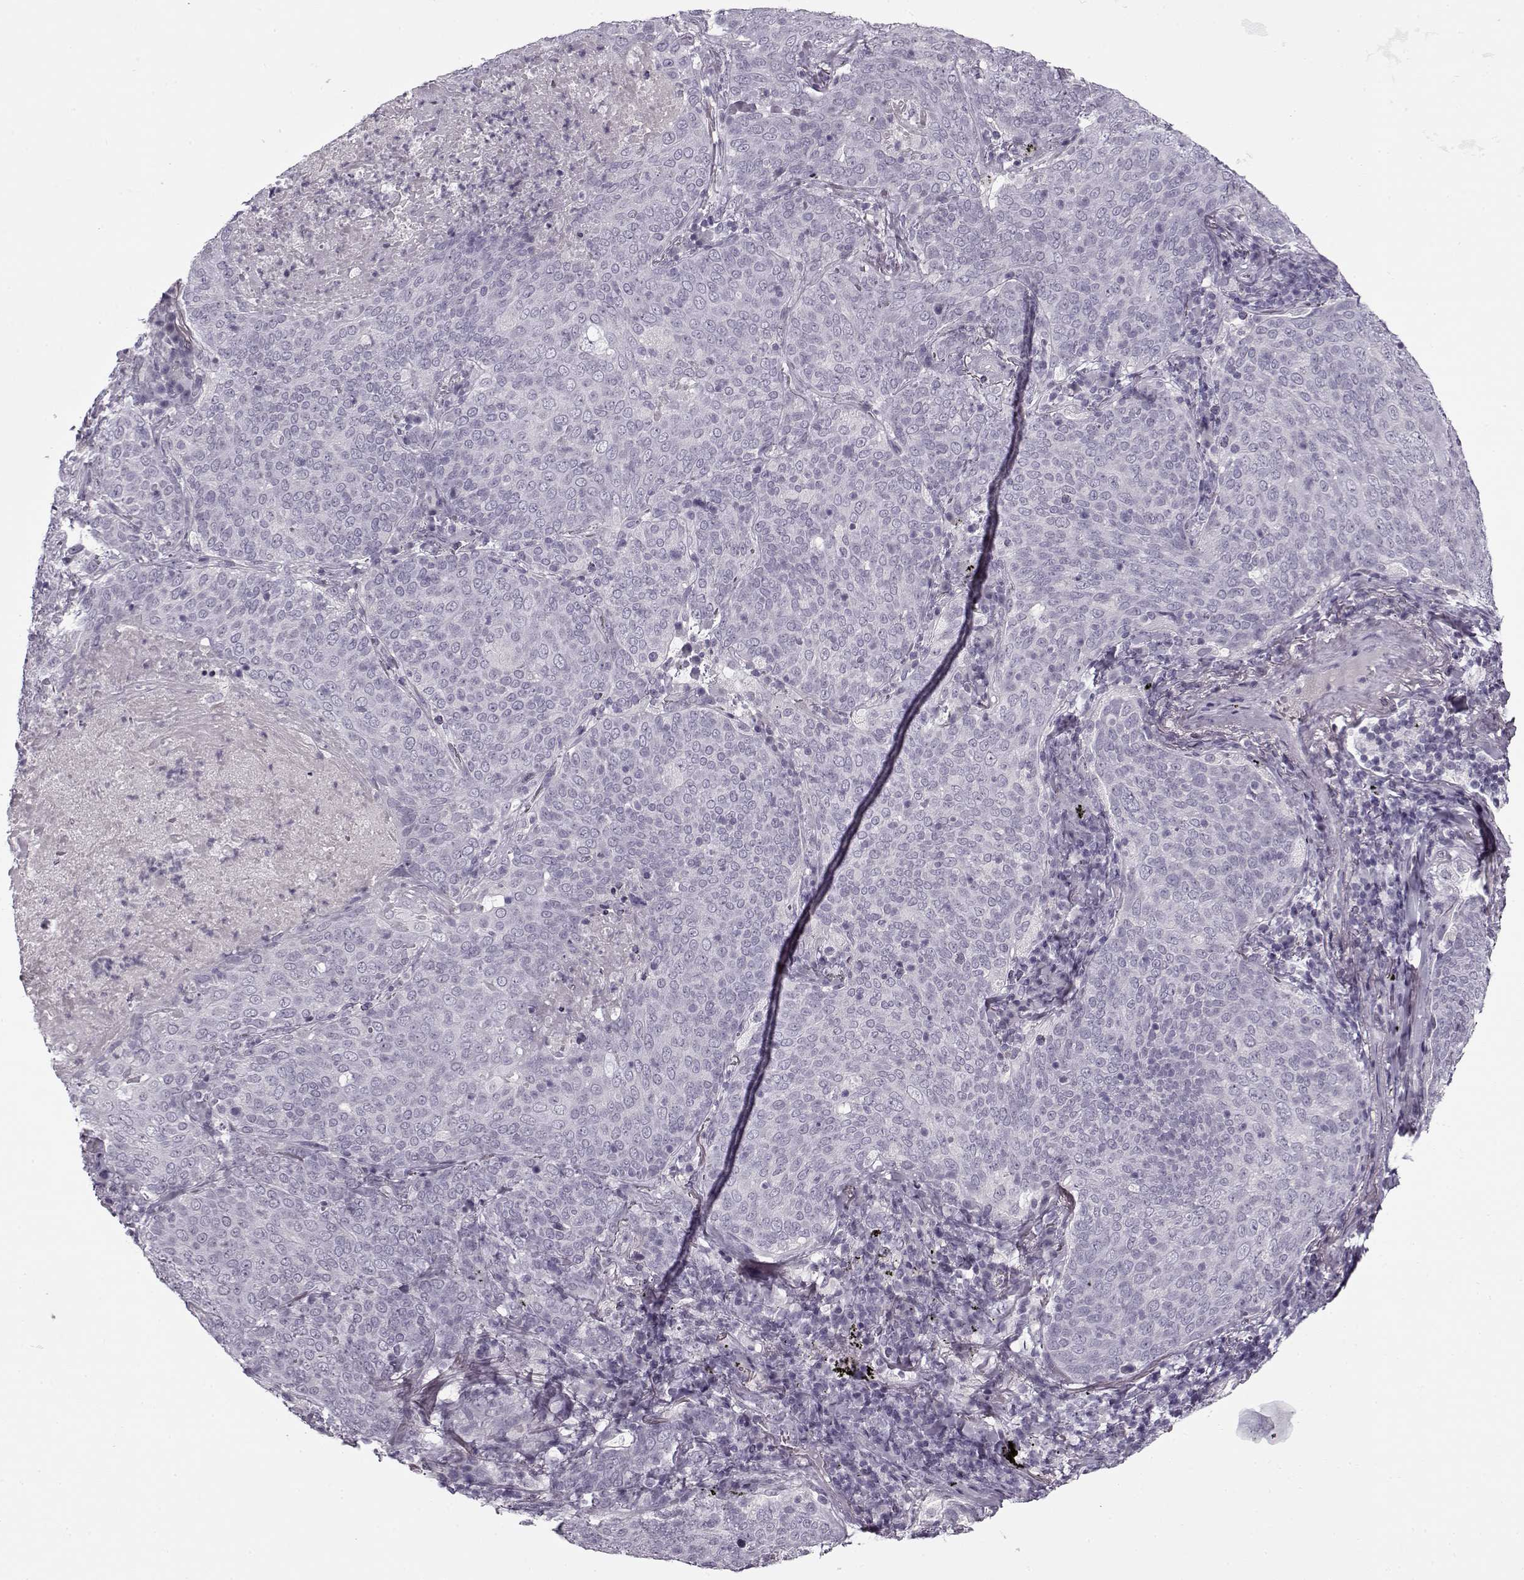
{"staining": {"intensity": "negative", "quantity": "none", "location": "none"}, "tissue": "lung cancer", "cell_type": "Tumor cells", "image_type": "cancer", "snomed": [{"axis": "morphology", "description": "Squamous cell carcinoma, NOS"}, {"axis": "topography", "description": "Lung"}], "caption": "Histopathology image shows no significant protein staining in tumor cells of lung cancer.", "gene": "PNMT", "patient": {"sex": "male", "age": 82}}